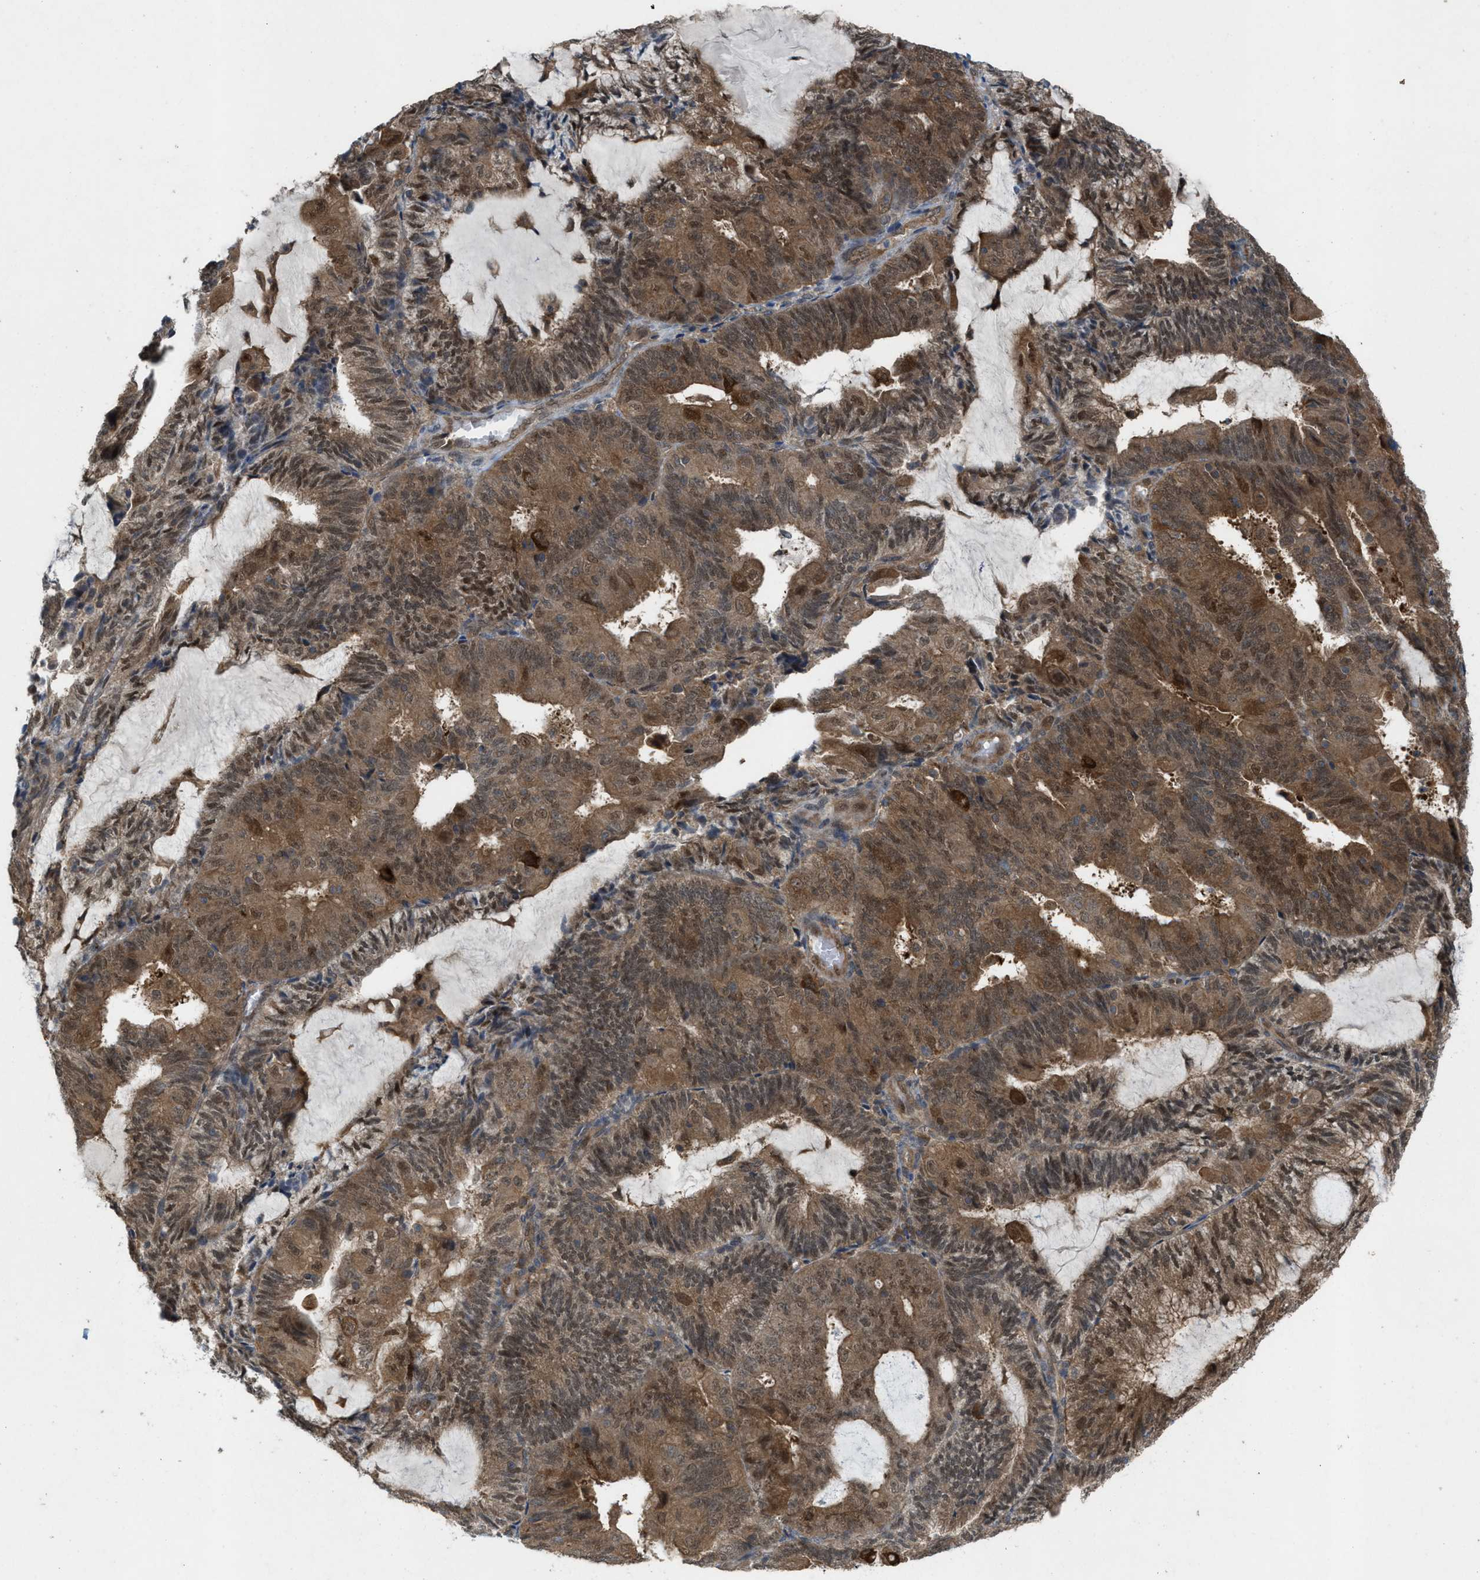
{"staining": {"intensity": "moderate", "quantity": ">75%", "location": "cytoplasmic/membranous"}, "tissue": "endometrial cancer", "cell_type": "Tumor cells", "image_type": "cancer", "snomed": [{"axis": "morphology", "description": "Adenocarcinoma, NOS"}, {"axis": "topography", "description": "Endometrium"}], "caption": "Endometrial cancer (adenocarcinoma) stained for a protein (brown) shows moderate cytoplasmic/membranous positive positivity in approximately >75% of tumor cells.", "gene": "PLAA", "patient": {"sex": "female", "age": 81}}